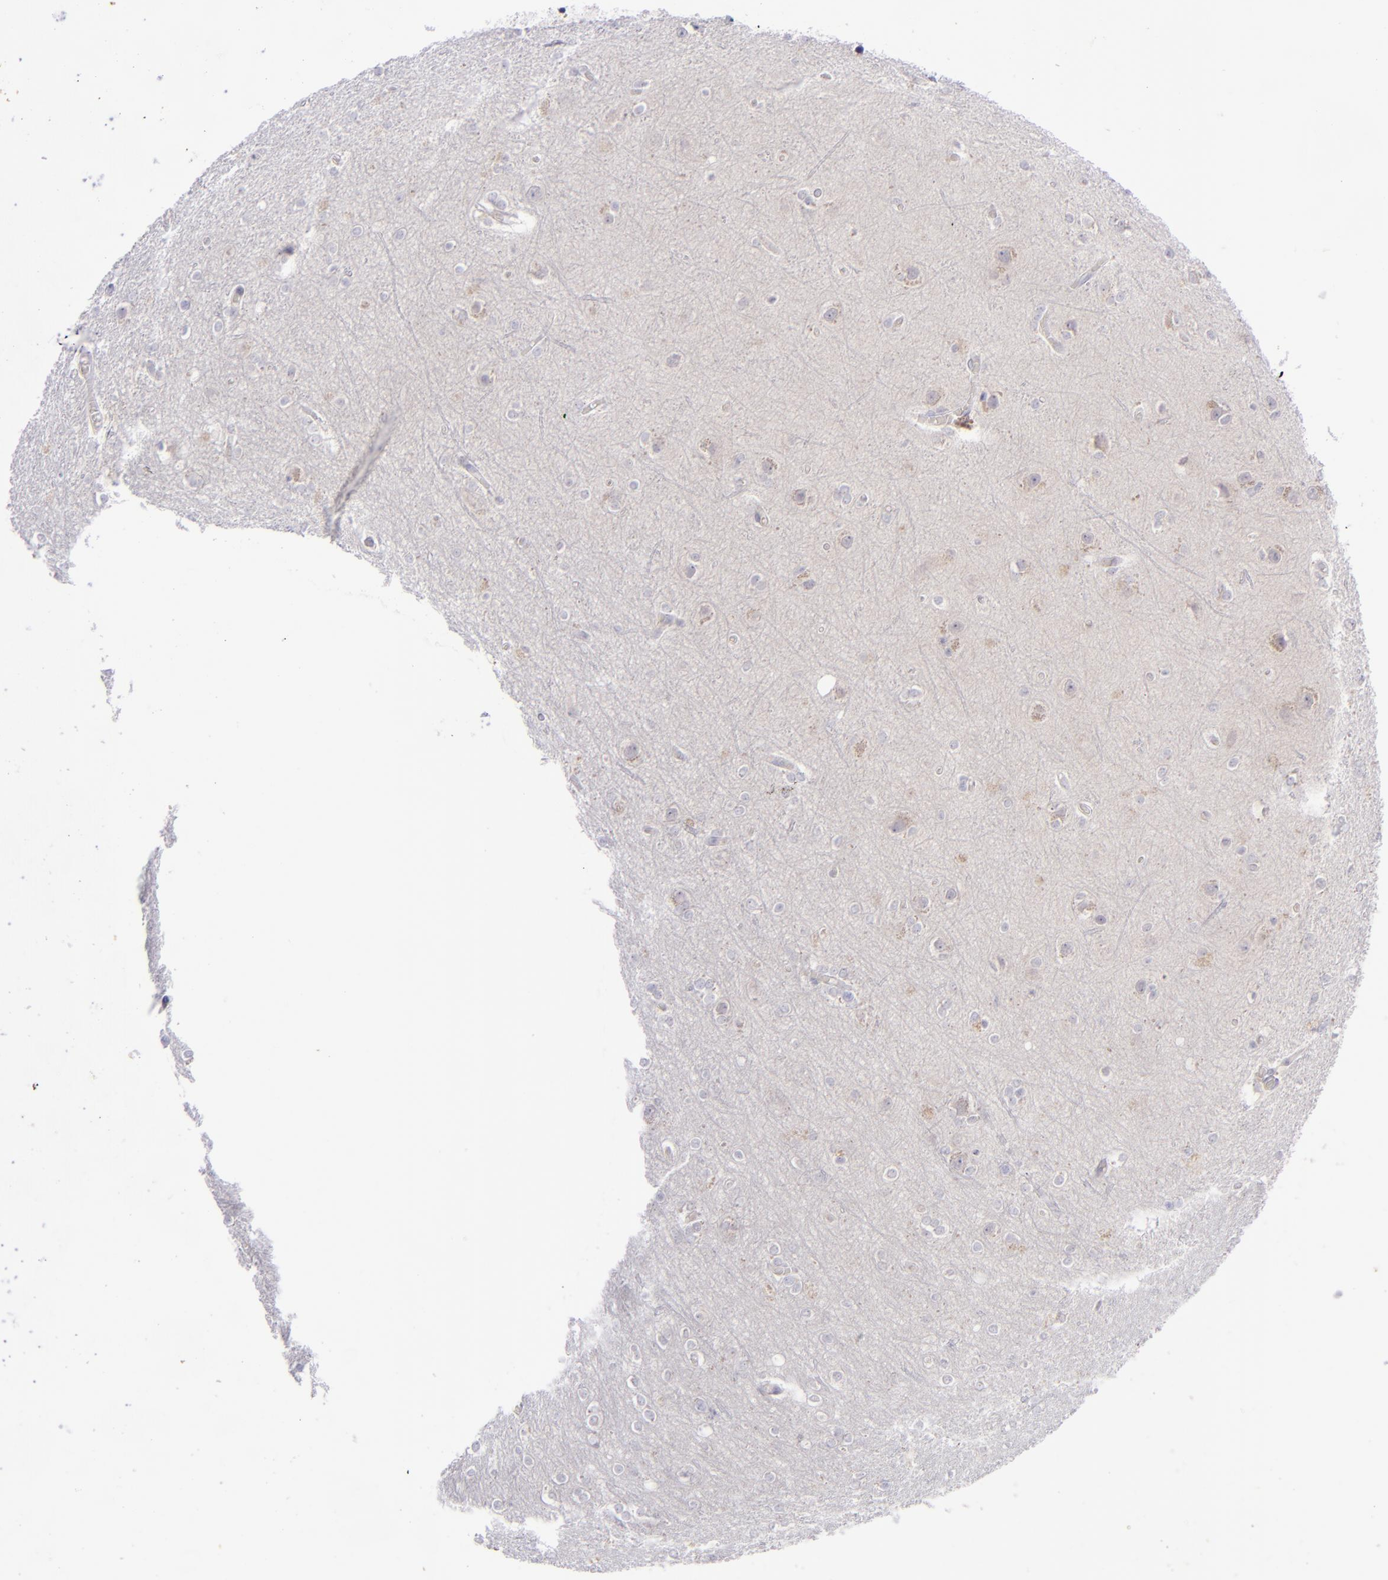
{"staining": {"intensity": "negative", "quantity": "none", "location": "none"}, "tissue": "cerebral cortex", "cell_type": "Endothelial cells", "image_type": "normal", "snomed": [{"axis": "morphology", "description": "Normal tissue, NOS"}, {"axis": "topography", "description": "Cerebral cortex"}], "caption": "Immunohistochemical staining of unremarkable human cerebral cortex exhibits no significant staining in endothelial cells.", "gene": "EVPL", "patient": {"sex": "female", "age": 54}}